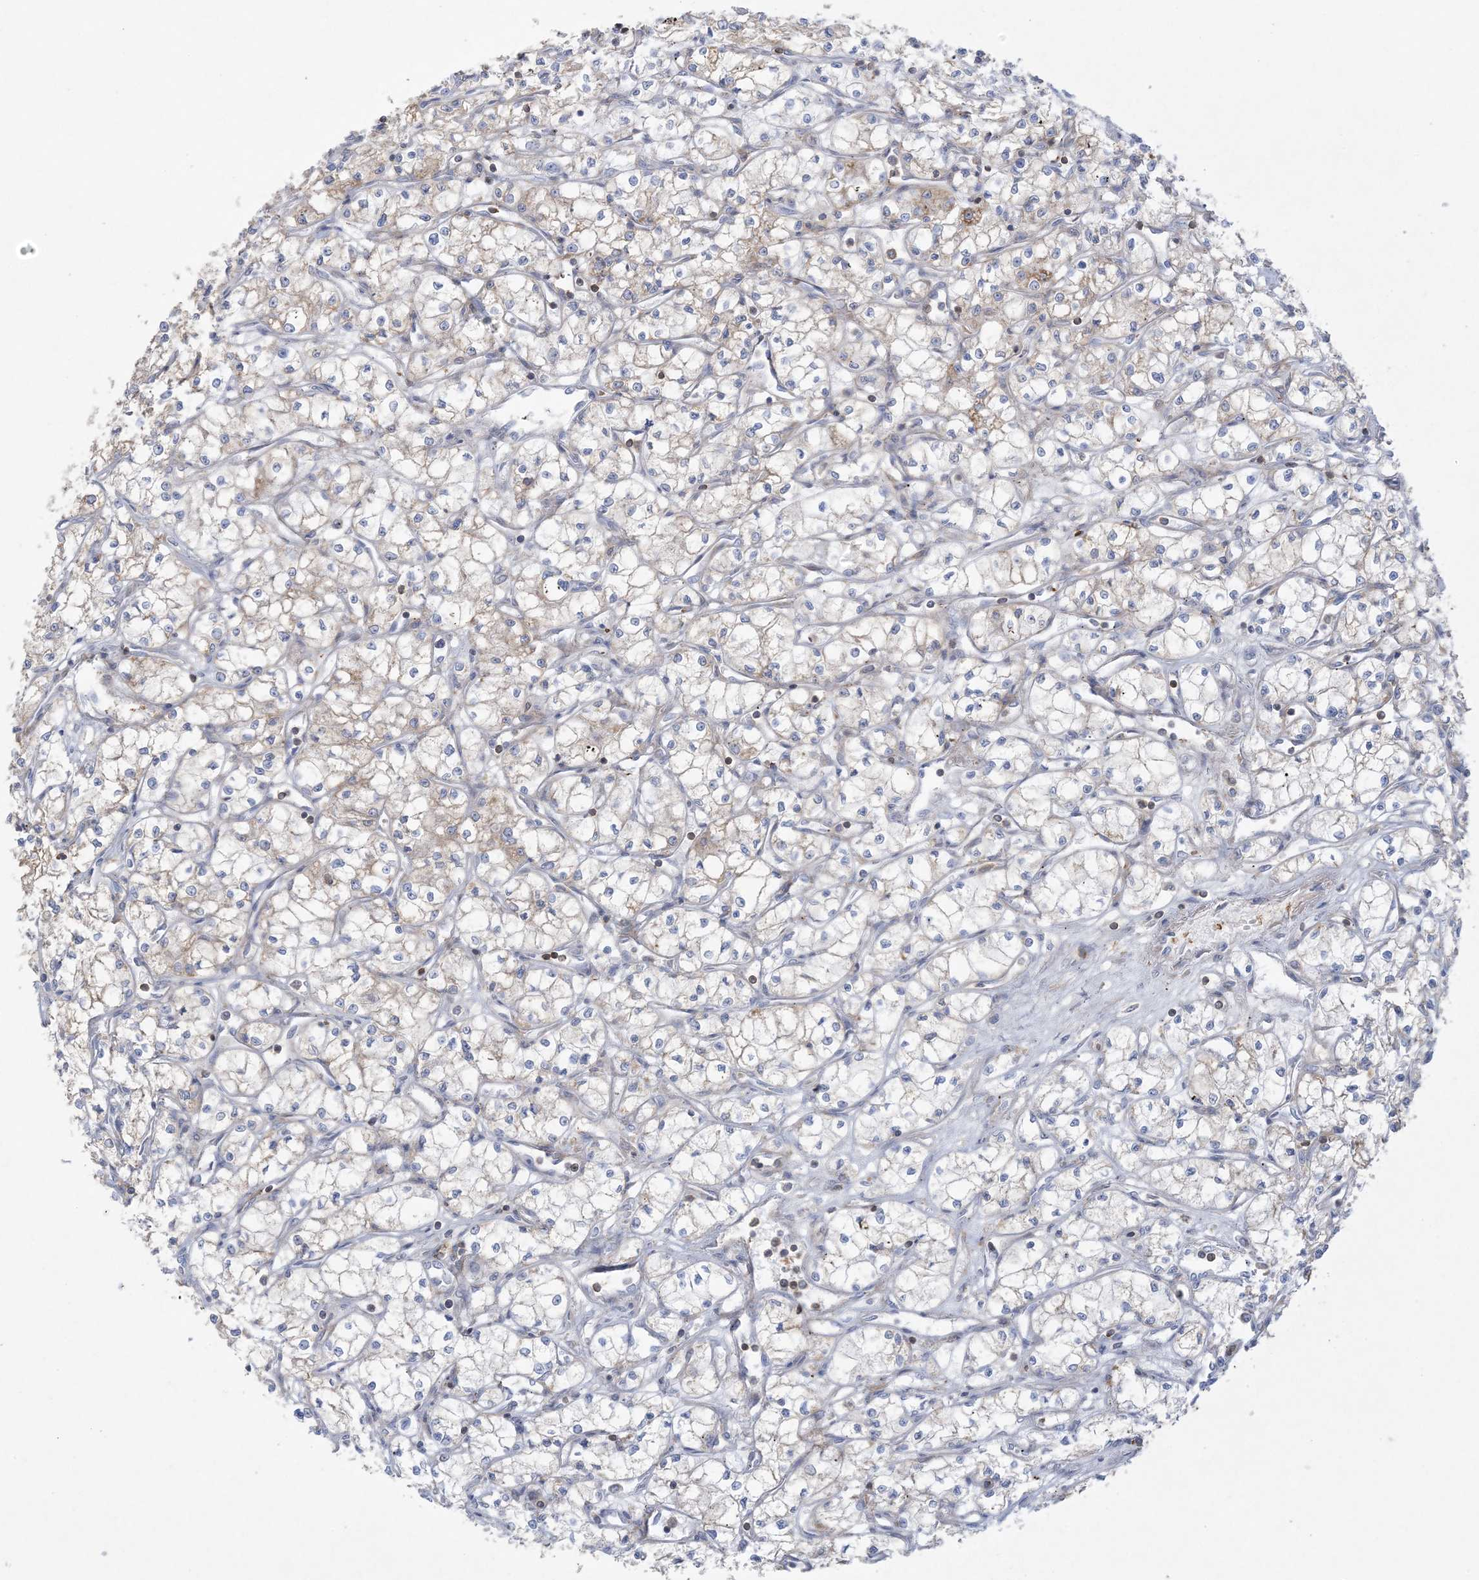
{"staining": {"intensity": "moderate", "quantity": "<25%", "location": "cytoplasmic/membranous"}, "tissue": "renal cancer", "cell_type": "Tumor cells", "image_type": "cancer", "snomed": [{"axis": "morphology", "description": "Adenocarcinoma, NOS"}, {"axis": "topography", "description": "Kidney"}], "caption": "Protein analysis of renal cancer tissue demonstrates moderate cytoplasmic/membranous staining in approximately <25% of tumor cells.", "gene": "ARHGAP30", "patient": {"sex": "male", "age": 59}}